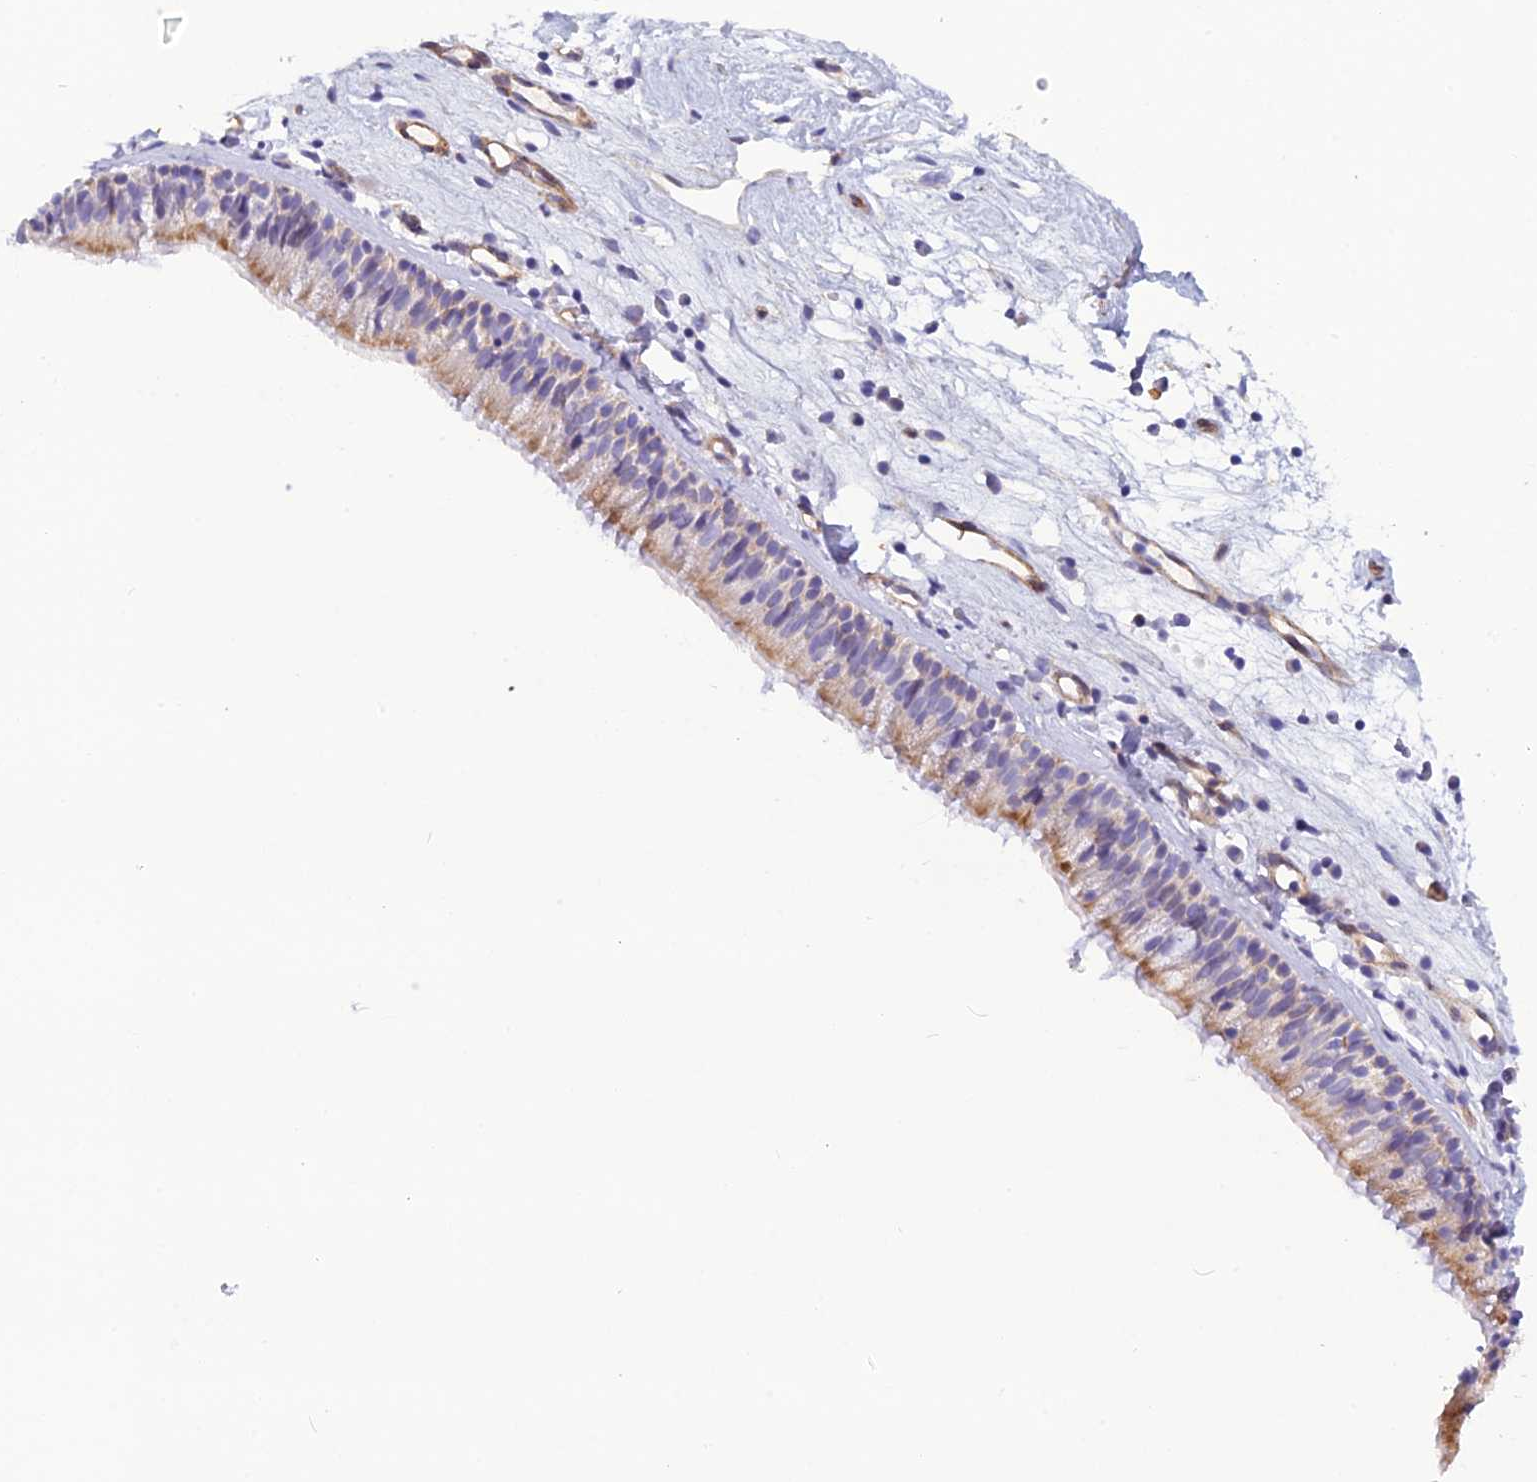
{"staining": {"intensity": "moderate", "quantity": ">75%", "location": "cytoplasmic/membranous"}, "tissue": "nasopharynx", "cell_type": "Respiratory epithelial cells", "image_type": "normal", "snomed": [{"axis": "morphology", "description": "Normal tissue, NOS"}, {"axis": "morphology", "description": "Inflammation, NOS"}, {"axis": "morphology", "description": "Malignant melanoma, Metastatic site"}, {"axis": "topography", "description": "Nasopharynx"}], "caption": "Nasopharynx stained for a protein (brown) displays moderate cytoplasmic/membranous positive staining in about >75% of respiratory epithelial cells.", "gene": "POMGNT1", "patient": {"sex": "male", "age": 70}}